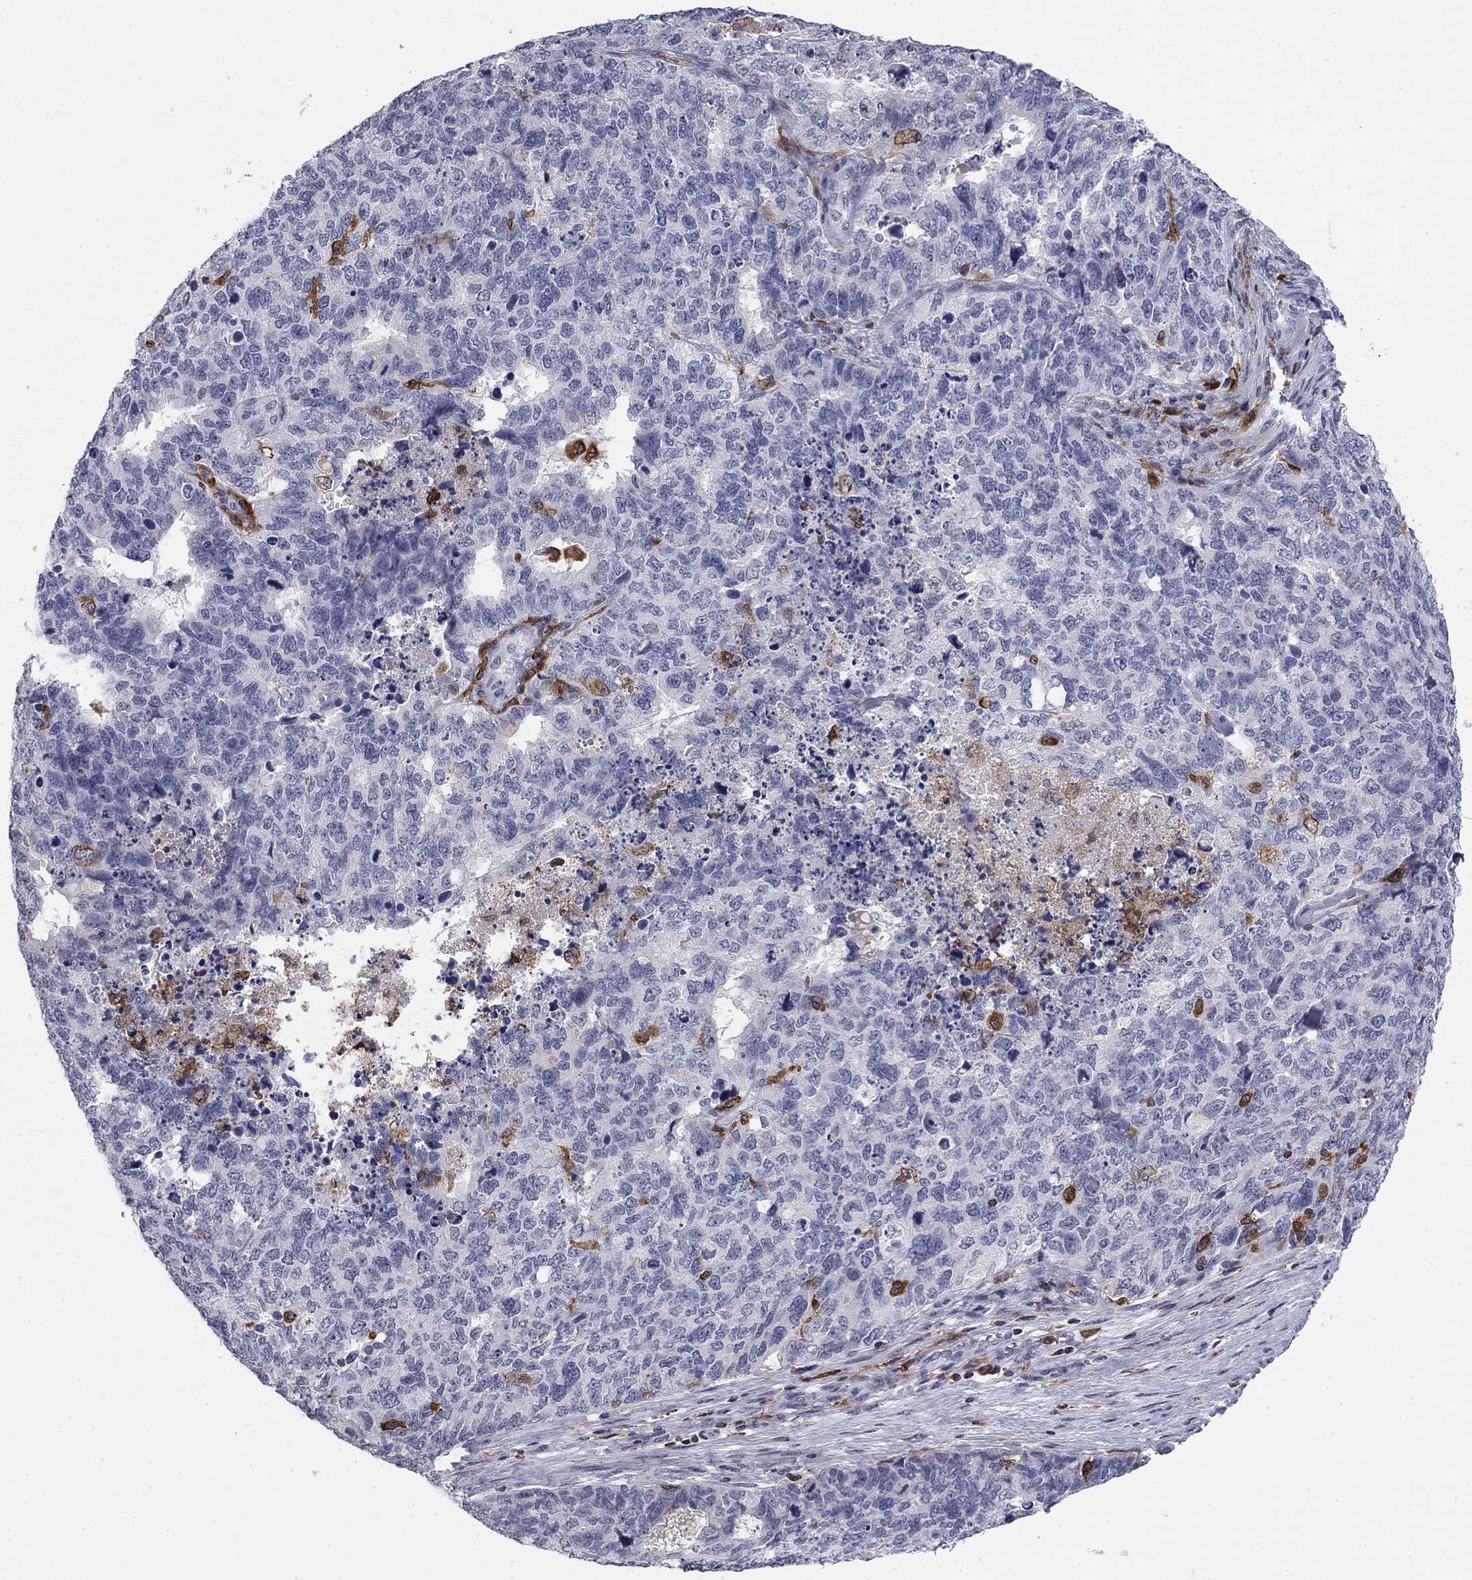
{"staining": {"intensity": "negative", "quantity": "none", "location": "none"}, "tissue": "cervical cancer", "cell_type": "Tumor cells", "image_type": "cancer", "snomed": [{"axis": "morphology", "description": "Squamous cell carcinoma, NOS"}, {"axis": "topography", "description": "Cervix"}], "caption": "IHC of human cervical cancer demonstrates no staining in tumor cells.", "gene": "PLCB2", "patient": {"sex": "female", "age": 63}}